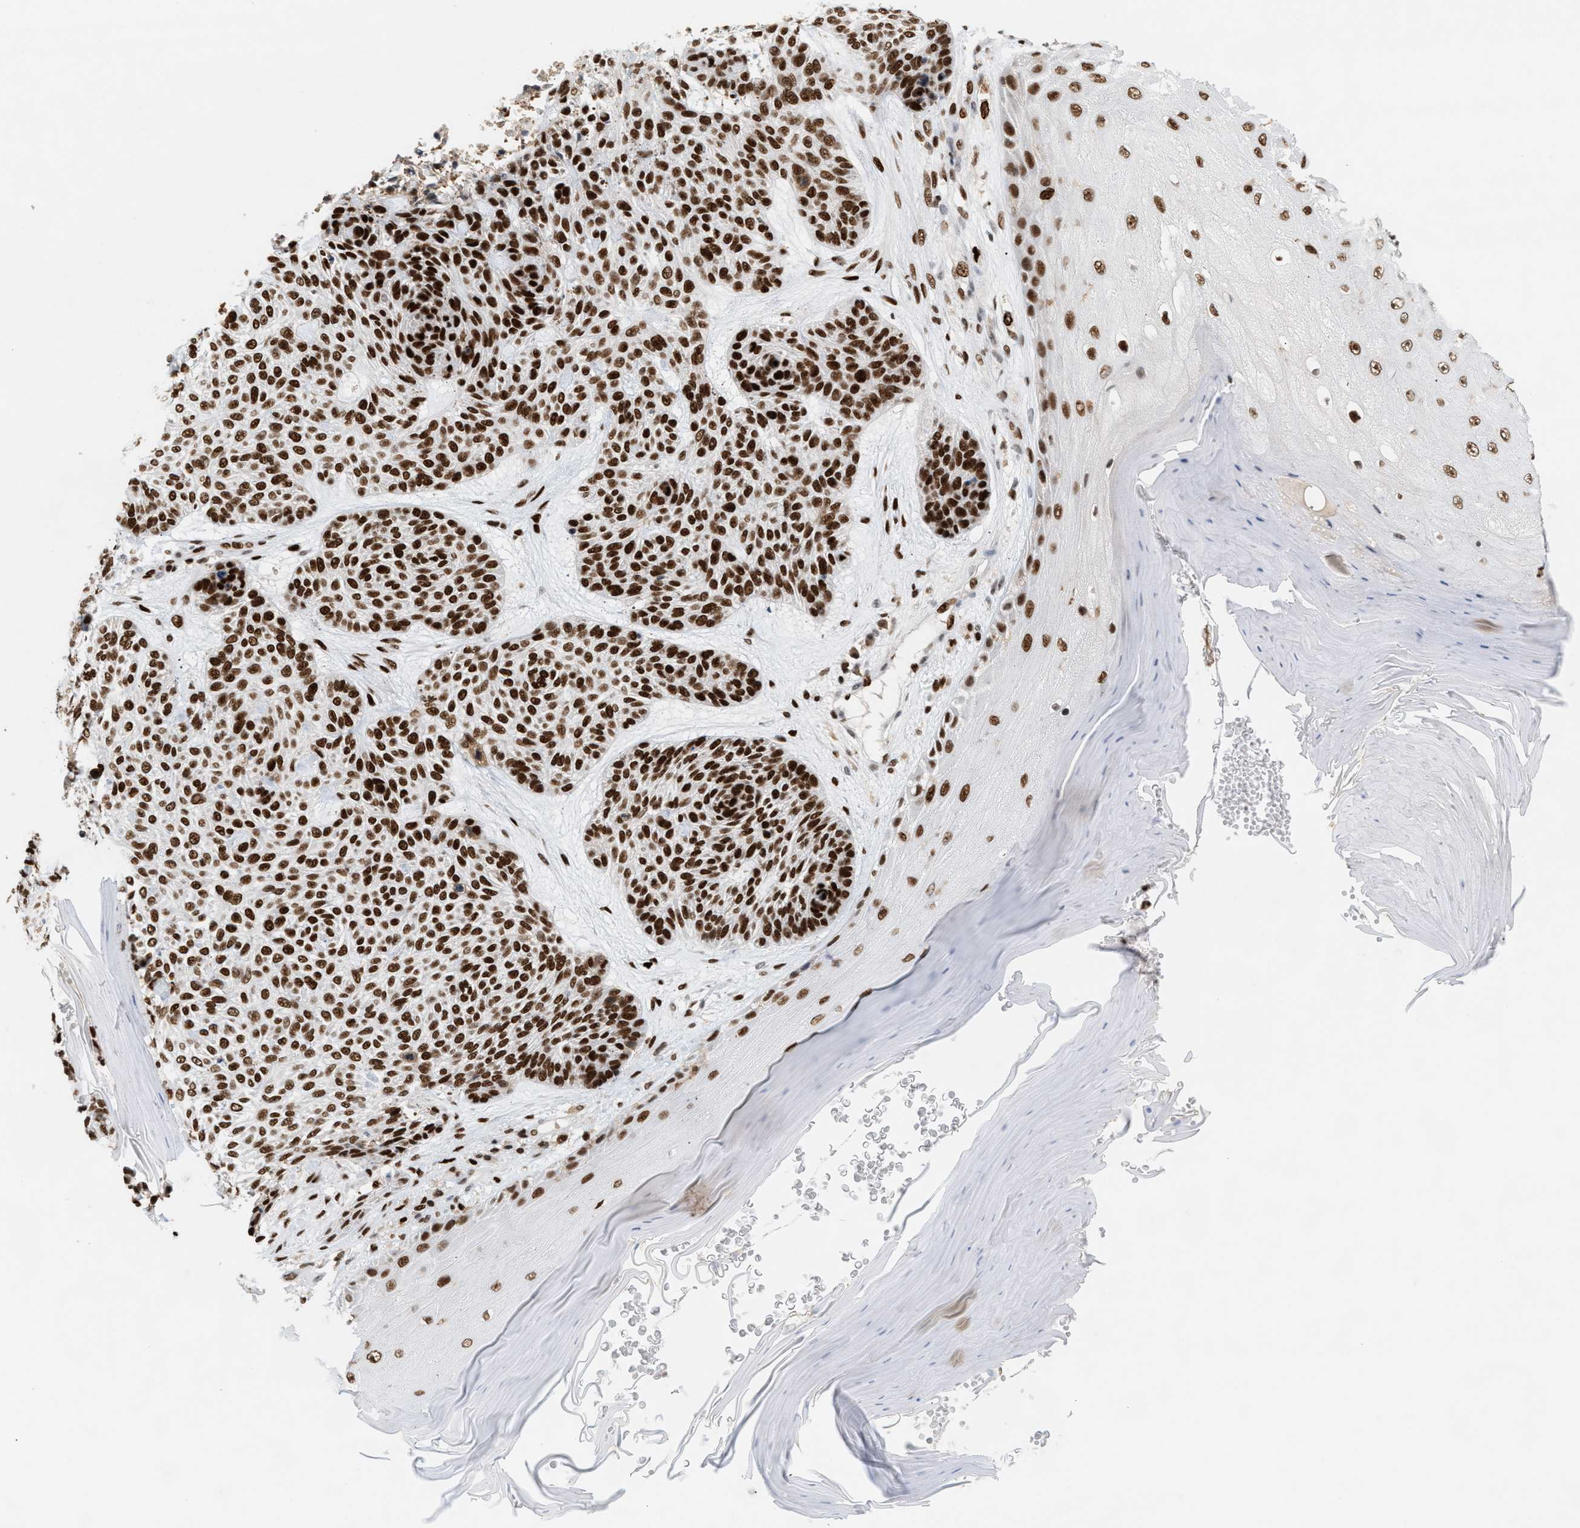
{"staining": {"intensity": "strong", "quantity": ">75%", "location": "nuclear"}, "tissue": "skin cancer", "cell_type": "Tumor cells", "image_type": "cancer", "snomed": [{"axis": "morphology", "description": "Basal cell carcinoma"}, {"axis": "topography", "description": "Skin"}], "caption": "Protein expression analysis of human skin cancer (basal cell carcinoma) reveals strong nuclear positivity in about >75% of tumor cells.", "gene": "RNASEK-C17orf49", "patient": {"sex": "male", "age": 55}}